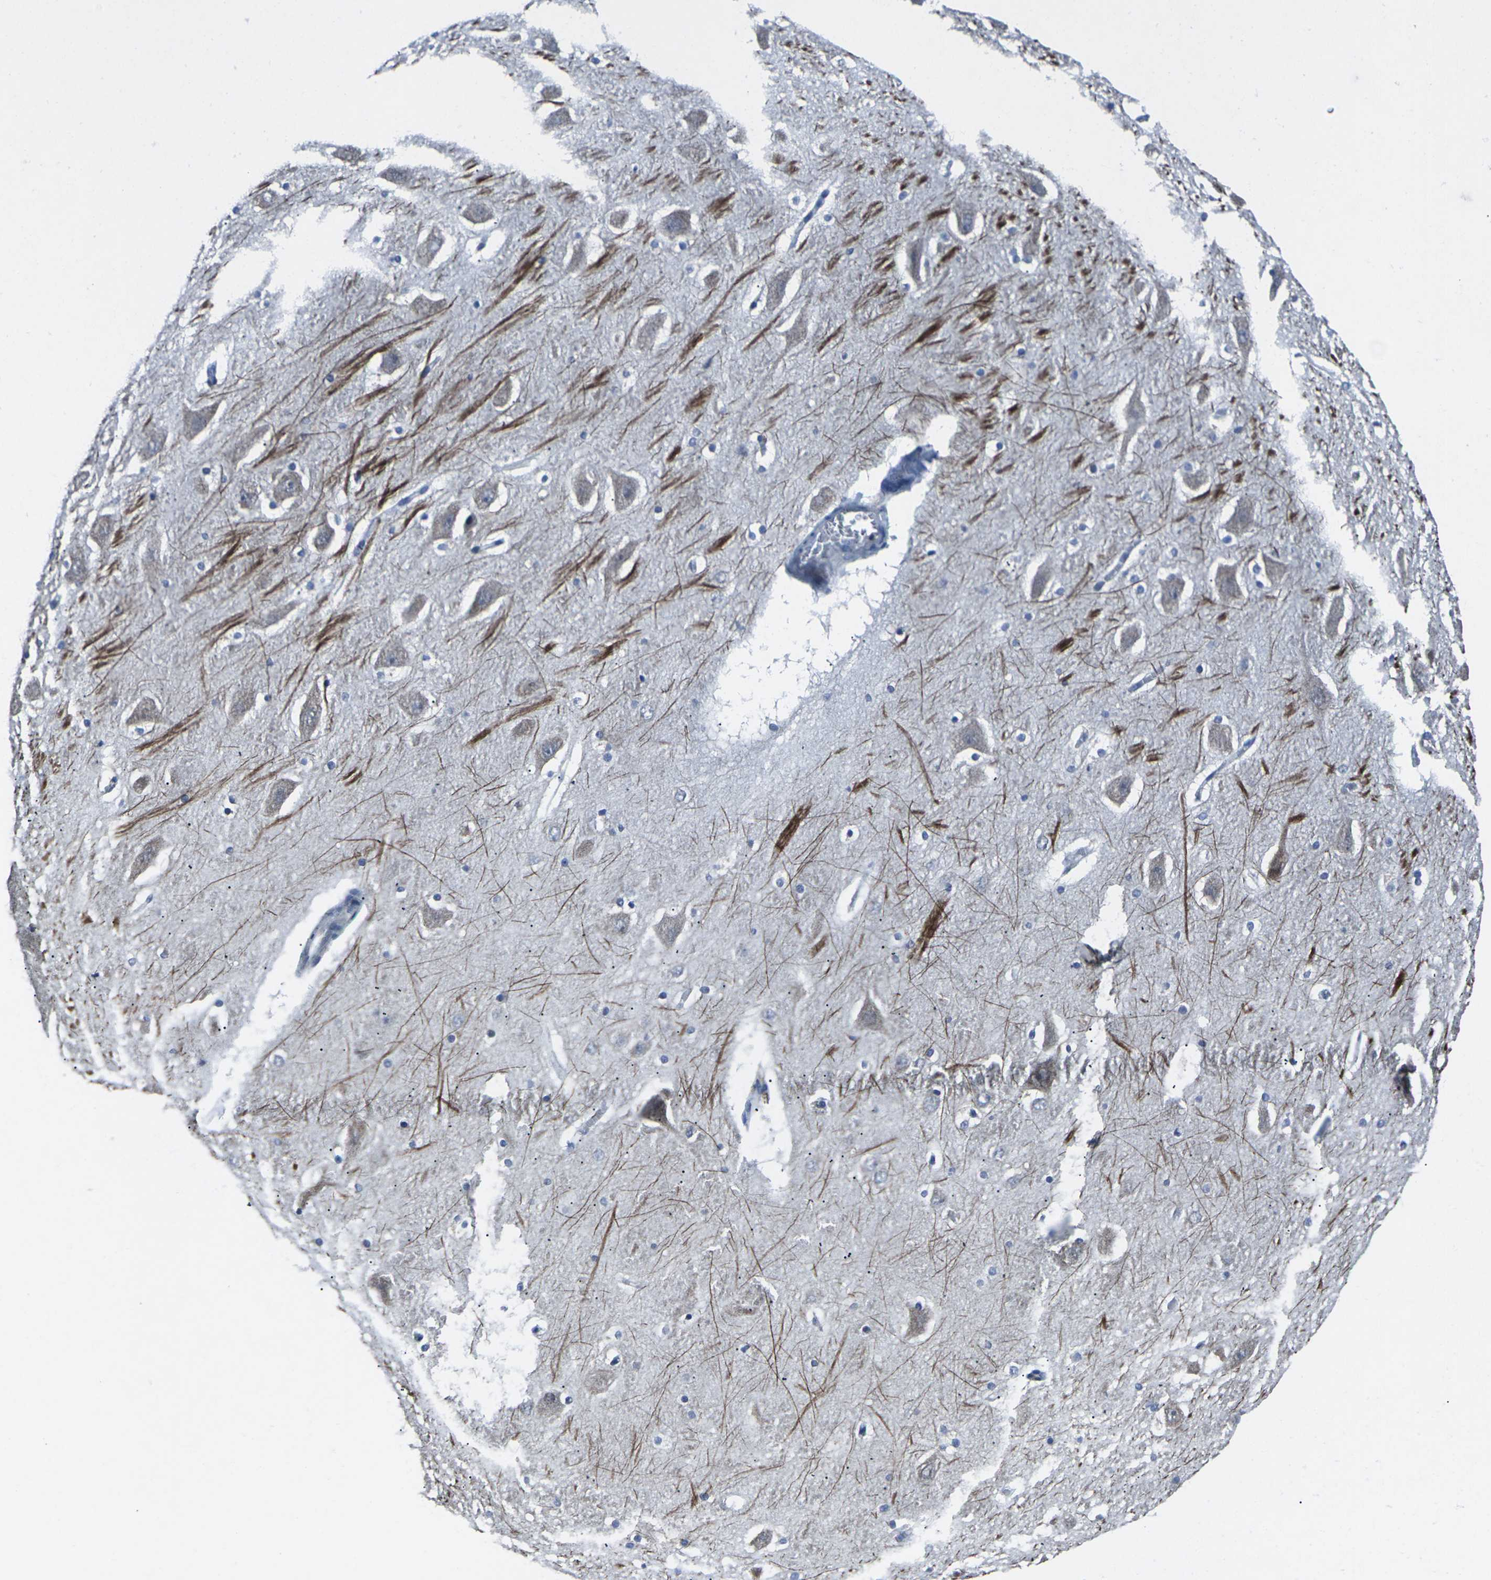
{"staining": {"intensity": "moderate", "quantity": "<25%", "location": "cytoplasmic/membranous"}, "tissue": "hippocampus", "cell_type": "Glial cells", "image_type": "normal", "snomed": [{"axis": "morphology", "description": "Normal tissue, NOS"}, {"axis": "topography", "description": "Hippocampus"}], "caption": "An image of human hippocampus stained for a protein displays moderate cytoplasmic/membranous brown staining in glial cells.", "gene": "STAT4", "patient": {"sex": "male", "age": 45}}